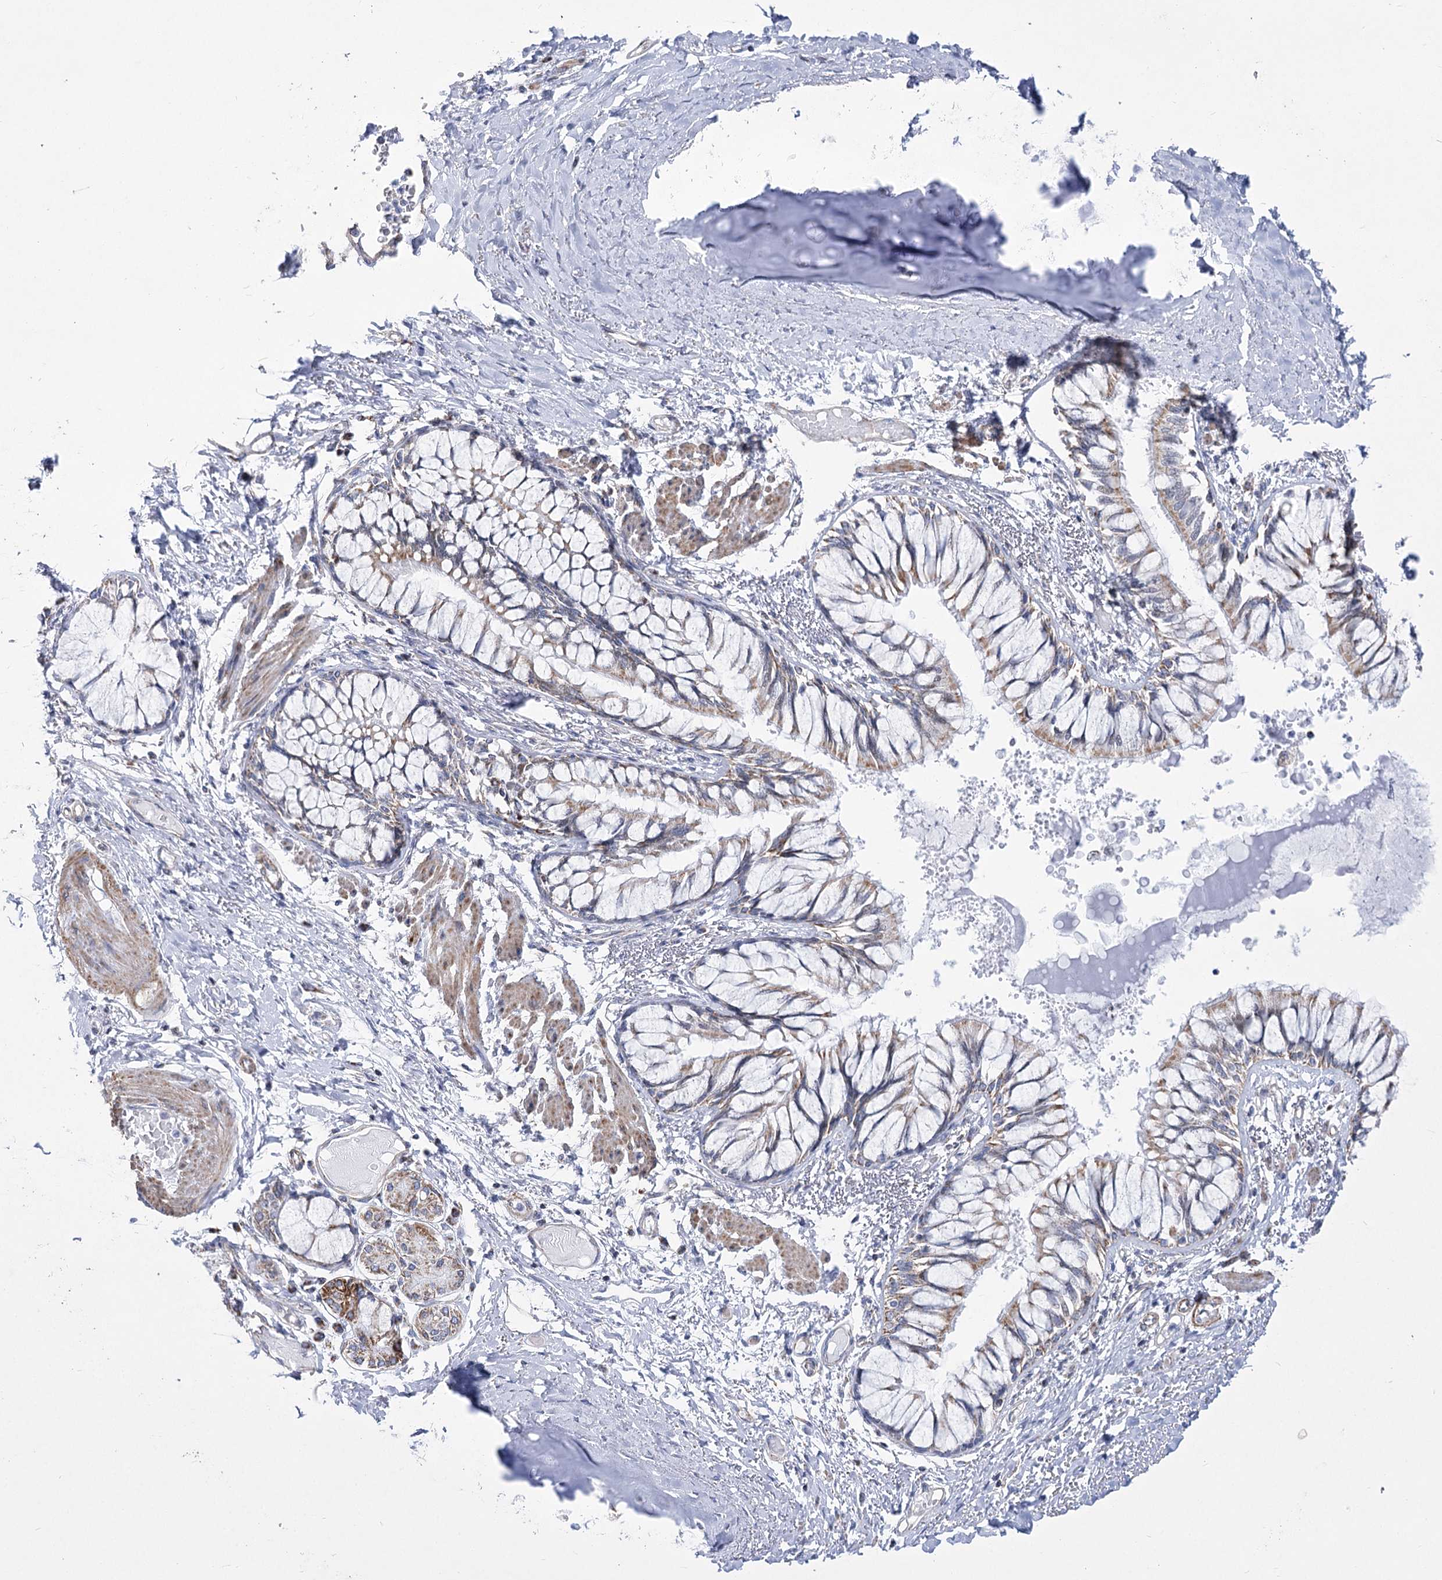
{"staining": {"intensity": "moderate", "quantity": "<25%", "location": "cytoplasmic/membranous"}, "tissue": "bronchus", "cell_type": "Respiratory epithelial cells", "image_type": "normal", "snomed": [{"axis": "morphology", "description": "Normal tissue, NOS"}, {"axis": "topography", "description": "Cartilage tissue"}, {"axis": "topography", "description": "Bronchus"}, {"axis": "topography", "description": "Lung"}], "caption": "High-magnification brightfield microscopy of benign bronchus stained with DAB (brown) and counterstained with hematoxylin (blue). respiratory epithelial cells exhibit moderate cytoplasmic/membranous staining is seen in approximately<25% of cells.", "gene": "PDHB", "patient": {"sex": "male", "age": 64}}